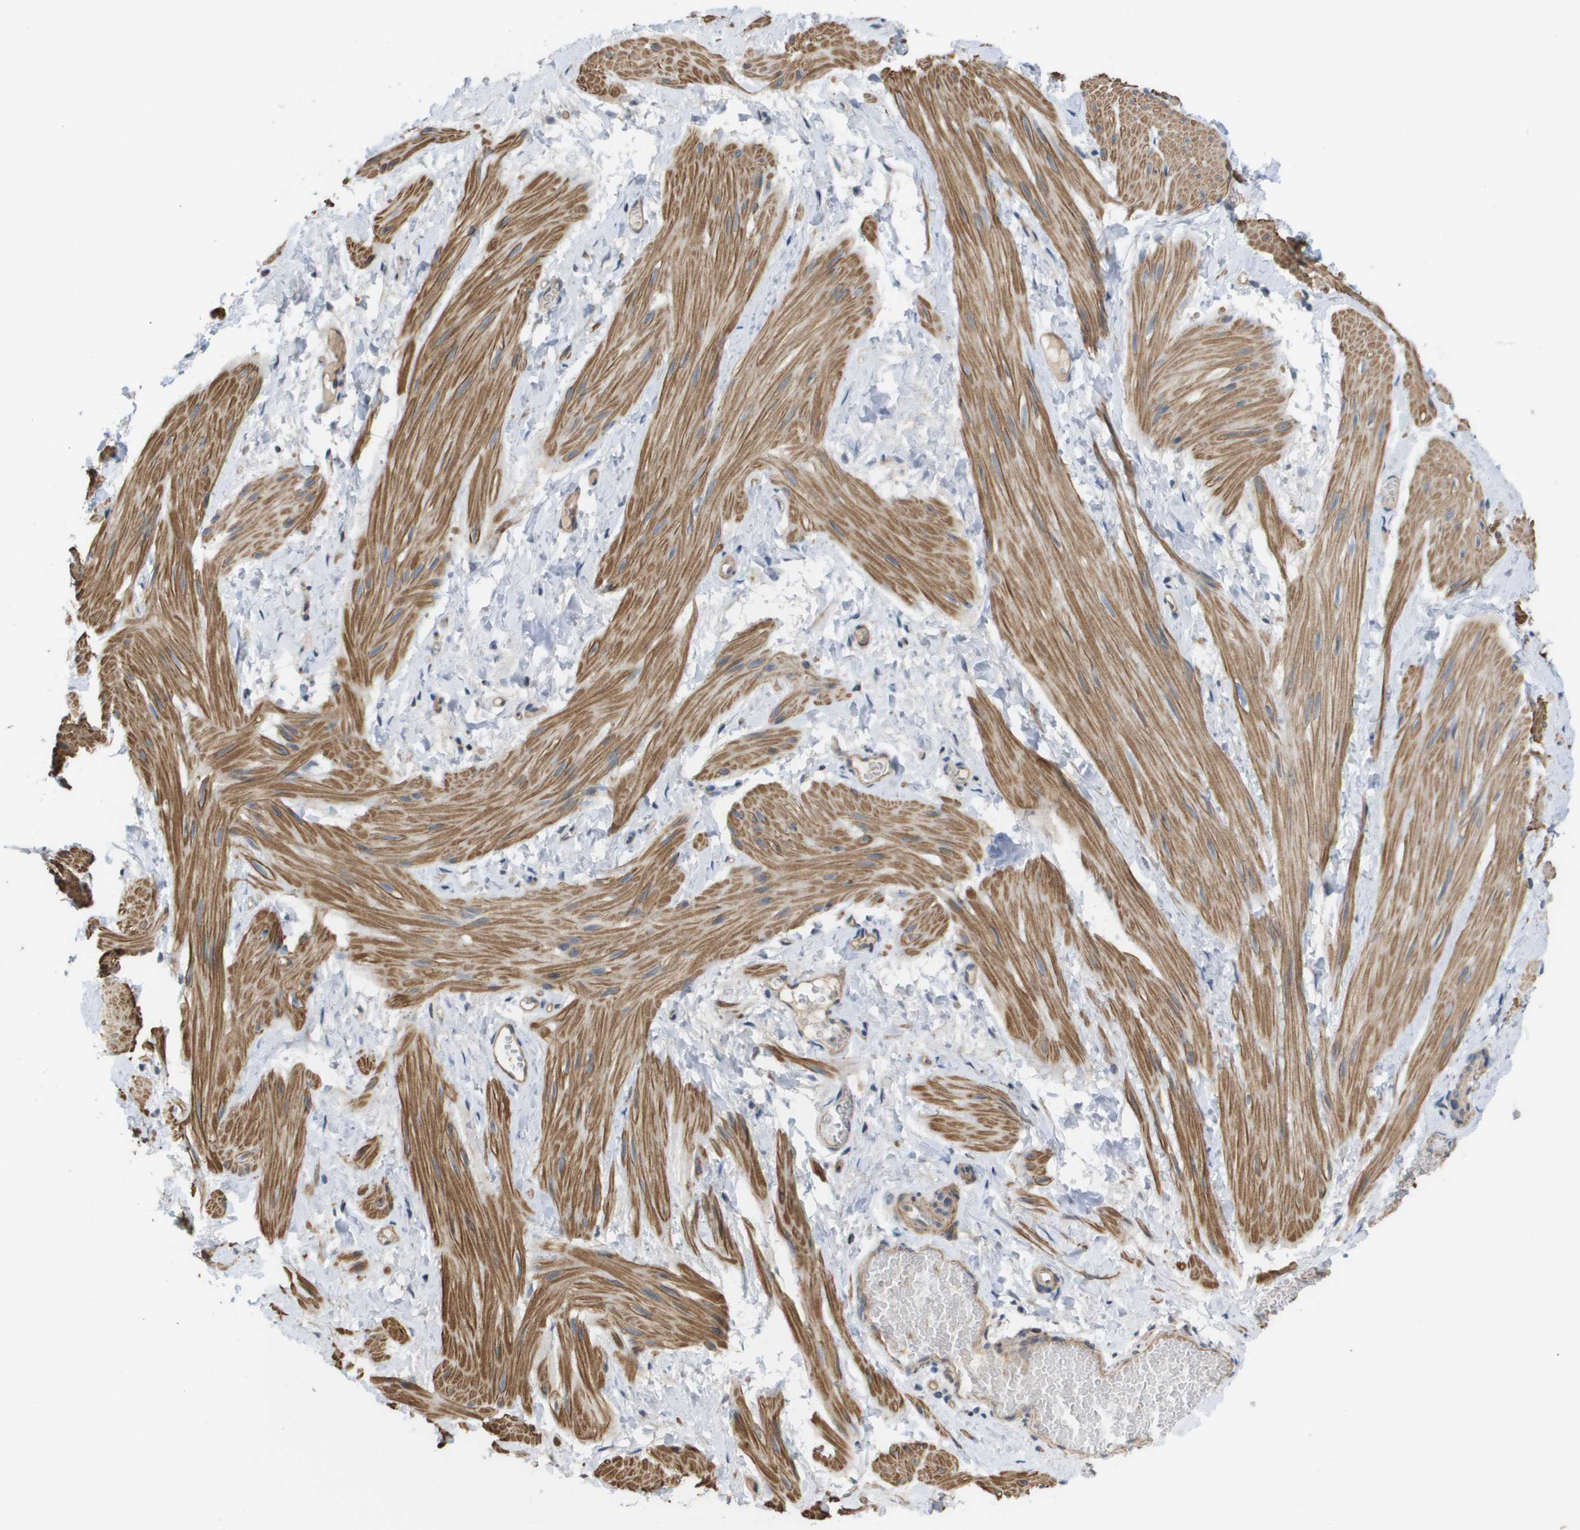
{"staining": {"intensity": "moderate", "quantity": ">75%", "location": "cytoplasmic/membranous"}, "tissue": "smooth muscle", "cell_type": "Smooth muscle cells", "image_type": "normal", "snomed": [{"axis": "morphology", "description": "Normal tissue, NOS"}, {"axis": "topography", "description": "Smooth muscle"}], "caption": "Protein staining of unremarkable smooth muscle shows moderate cytoplasmic/membranous expression in approximately >75% of smooth muscle cells. (DAB (3,3'-diaminobenzidine) = brown stain, brightfield microscopy at high magnification).", "gene": "RNF112", "patient": {"sex": "male", "age": 16}}